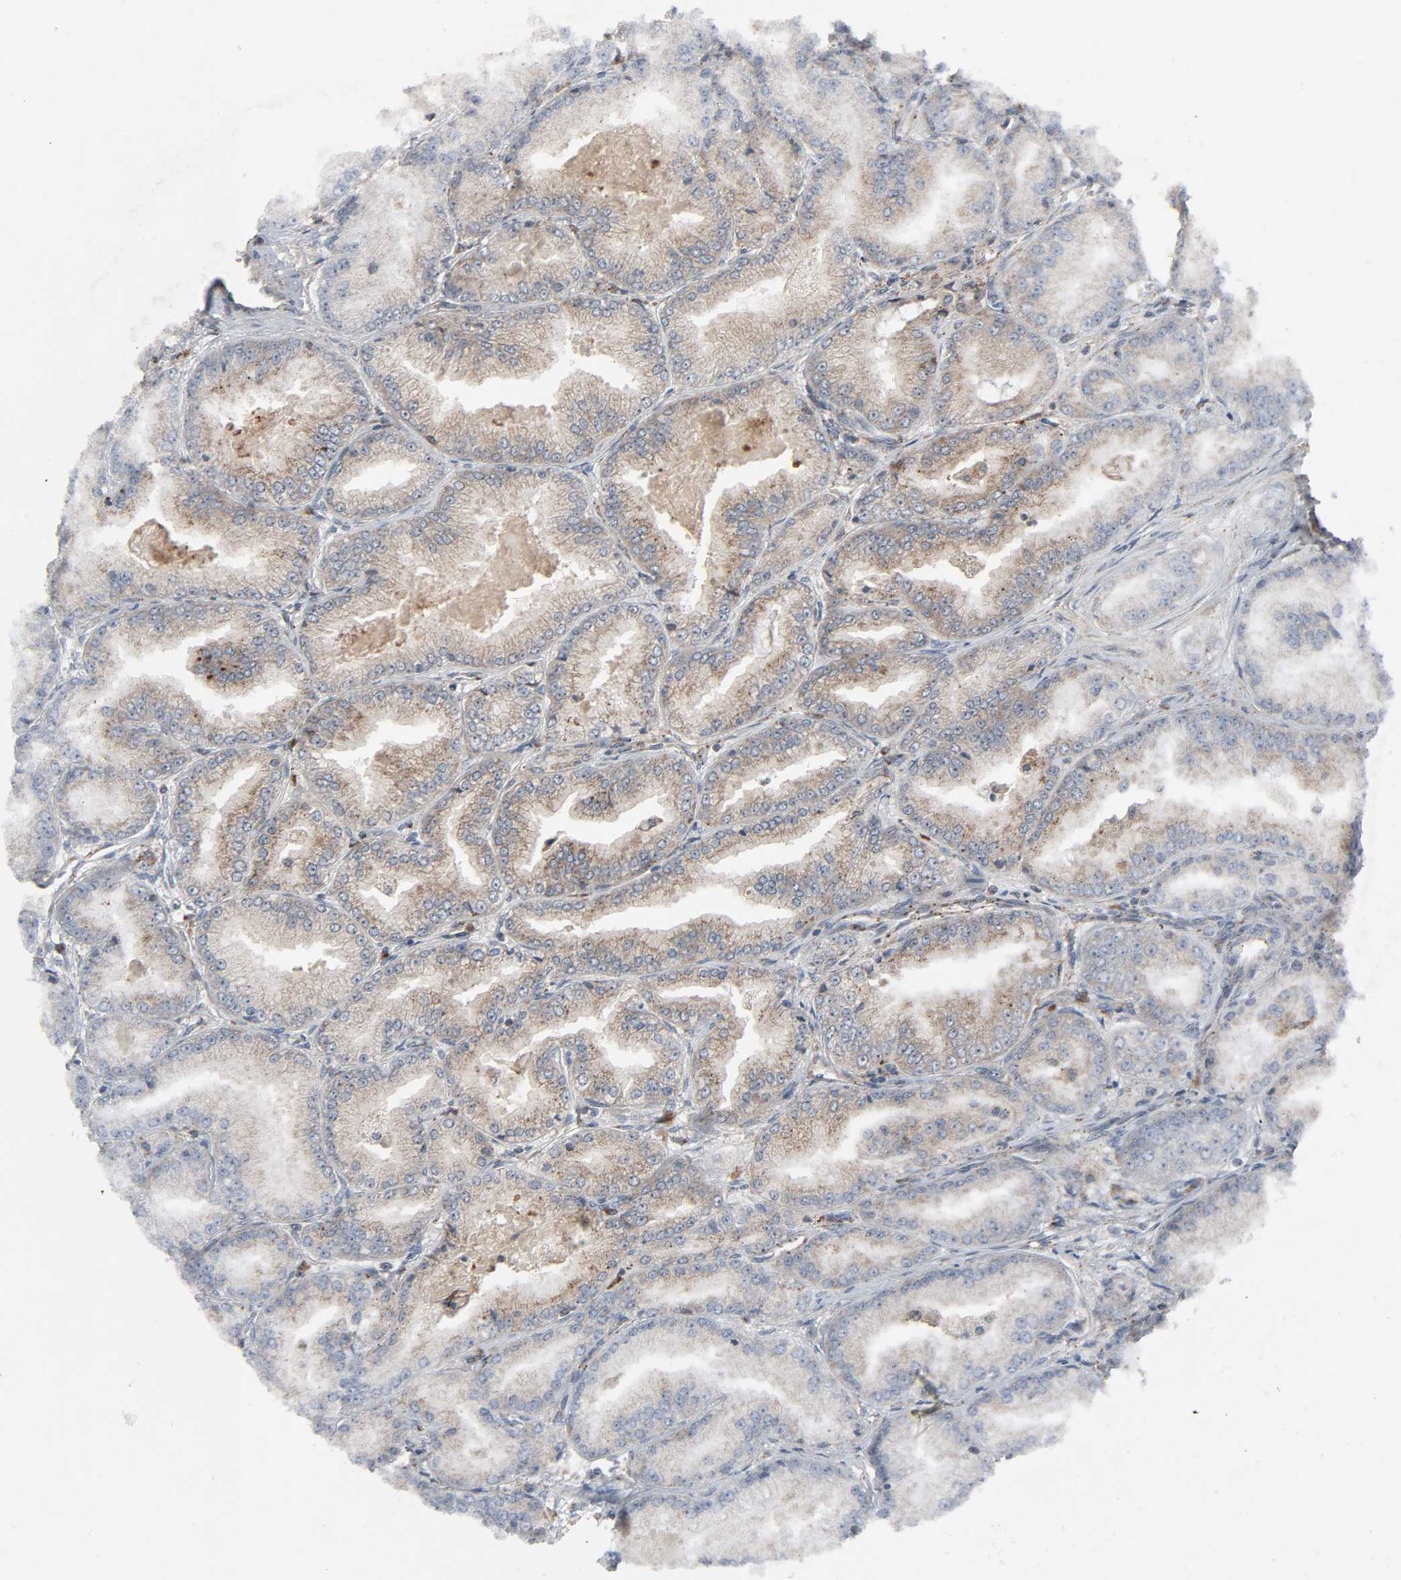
{"staining": {"intensity": "weak", "quantity": ">75%", "location": "cytoplasmic/membranous"}, "tissue": "prostate cancer", "cell_type": "Tumor cells", "image_type": "cancer", "snomed": [{"axis": "morphology", "description": "Adenocarcinoma, High grade"}, {"axis": "topography", "description": "Prostate"}], "caption": "The immunohistochemical stain highlights weak cytoplasmic/membranous positivity in tumor cells of prostate adenocarcinoma (high-grade) tissue.", "gene": "ADCY4", "patient": {"sex": "male", "age": 61}}